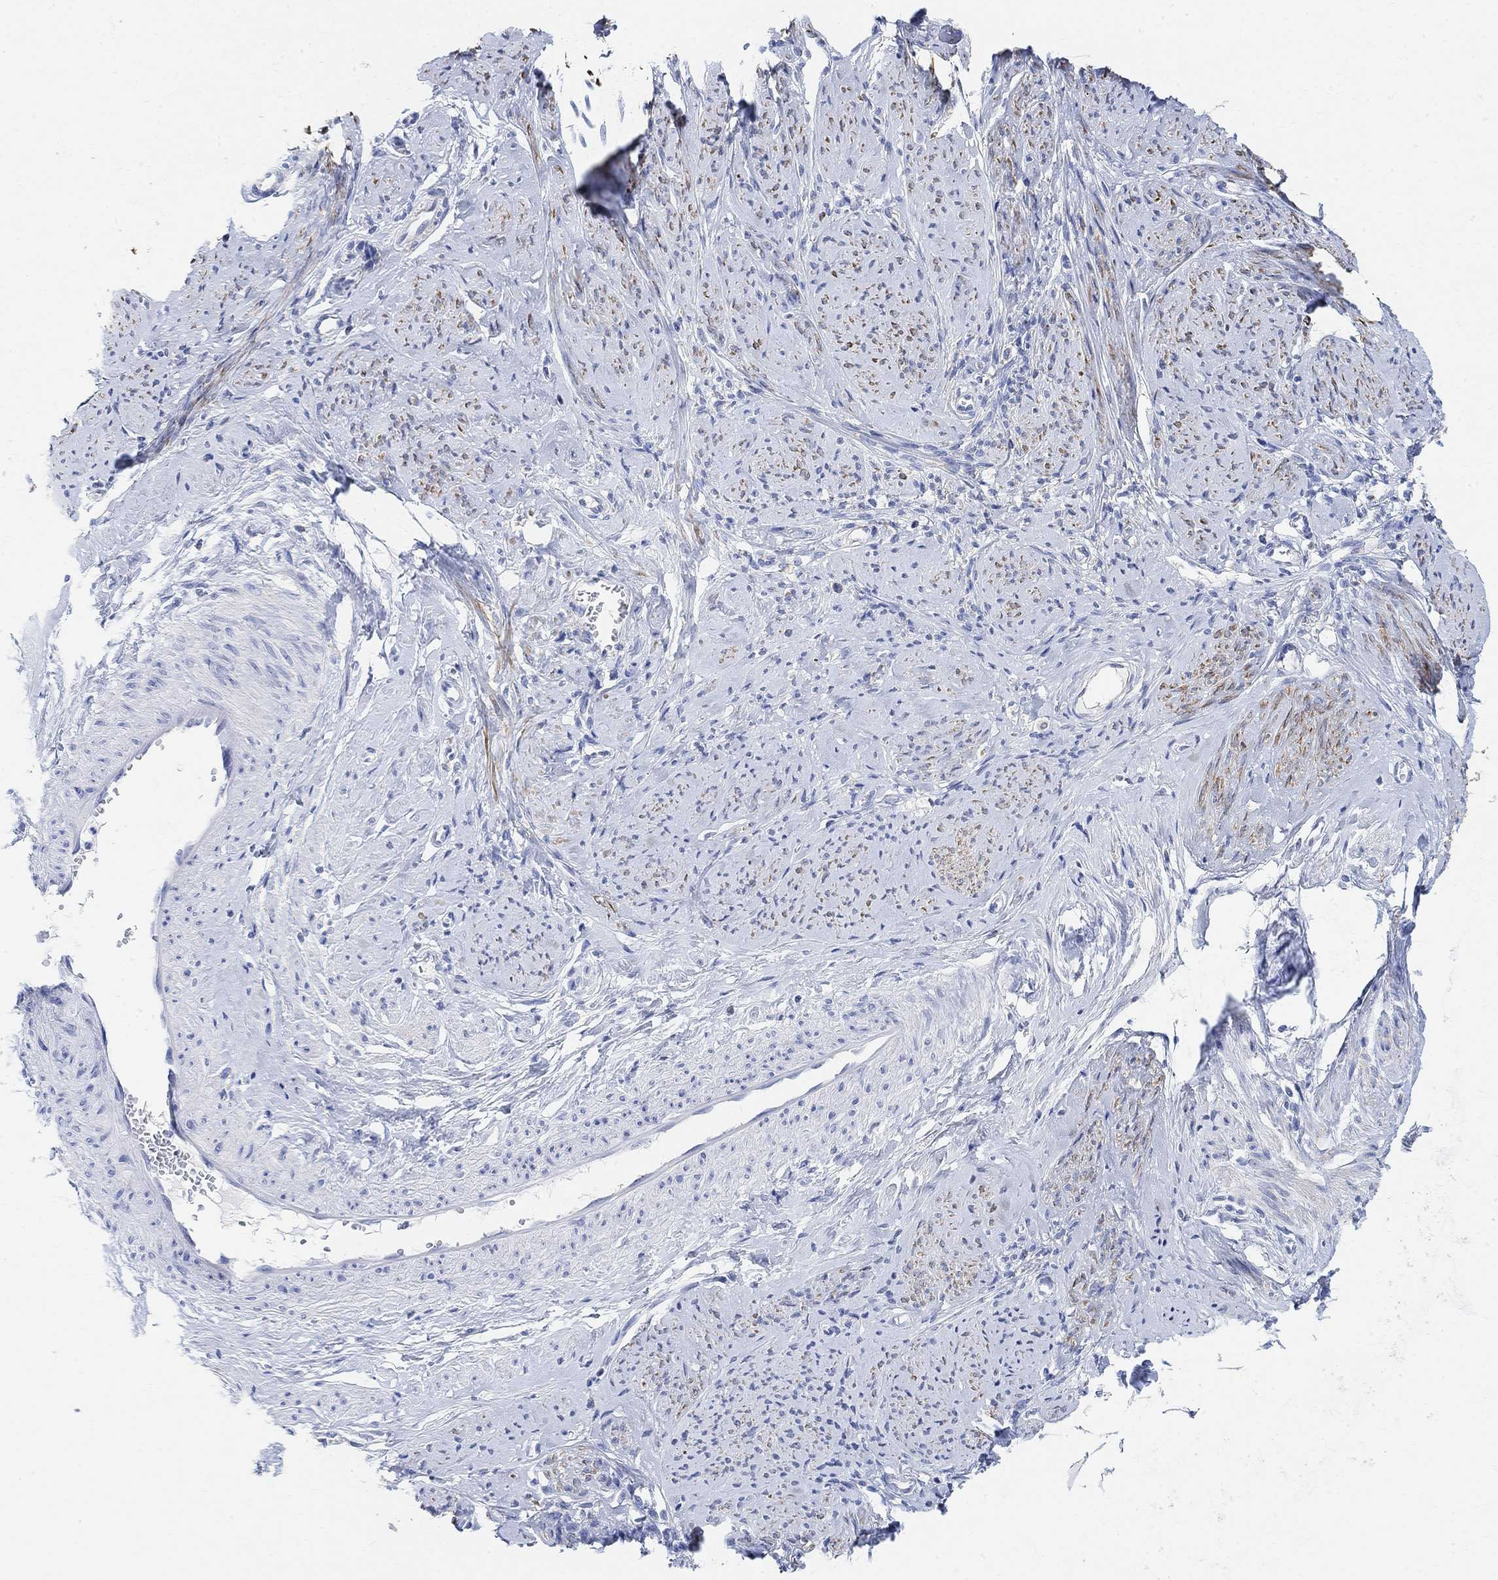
{"staining": {"intensity": "moderate", "quantity": "25%-75%", "location": "cytoplasmic/membranous"}, "tissue": "smooth muscle", "cell_type": "Smooth muscle cells", "image_type": "normal", "snomed": [{"axis": "morphology", "description": "Normal tissue, NOS"}, {"axis": "topography", "description": "Smooth muscle"}], "caption": "An immunohistochemistry photomicrograph of unremarkable tissue is shown. Protein staining in brown labels moderate cytoplasmic/membranous positivity in smooth muscle within smooth muscle cells. Using DAB (3,3'-diaminobenzidine) (brown) and hematoxylin (blue) stains, captured at high magnification using brightfield microscopy.", "gene": "SYT12", "patient": {"sex": "female", "age": 48}}